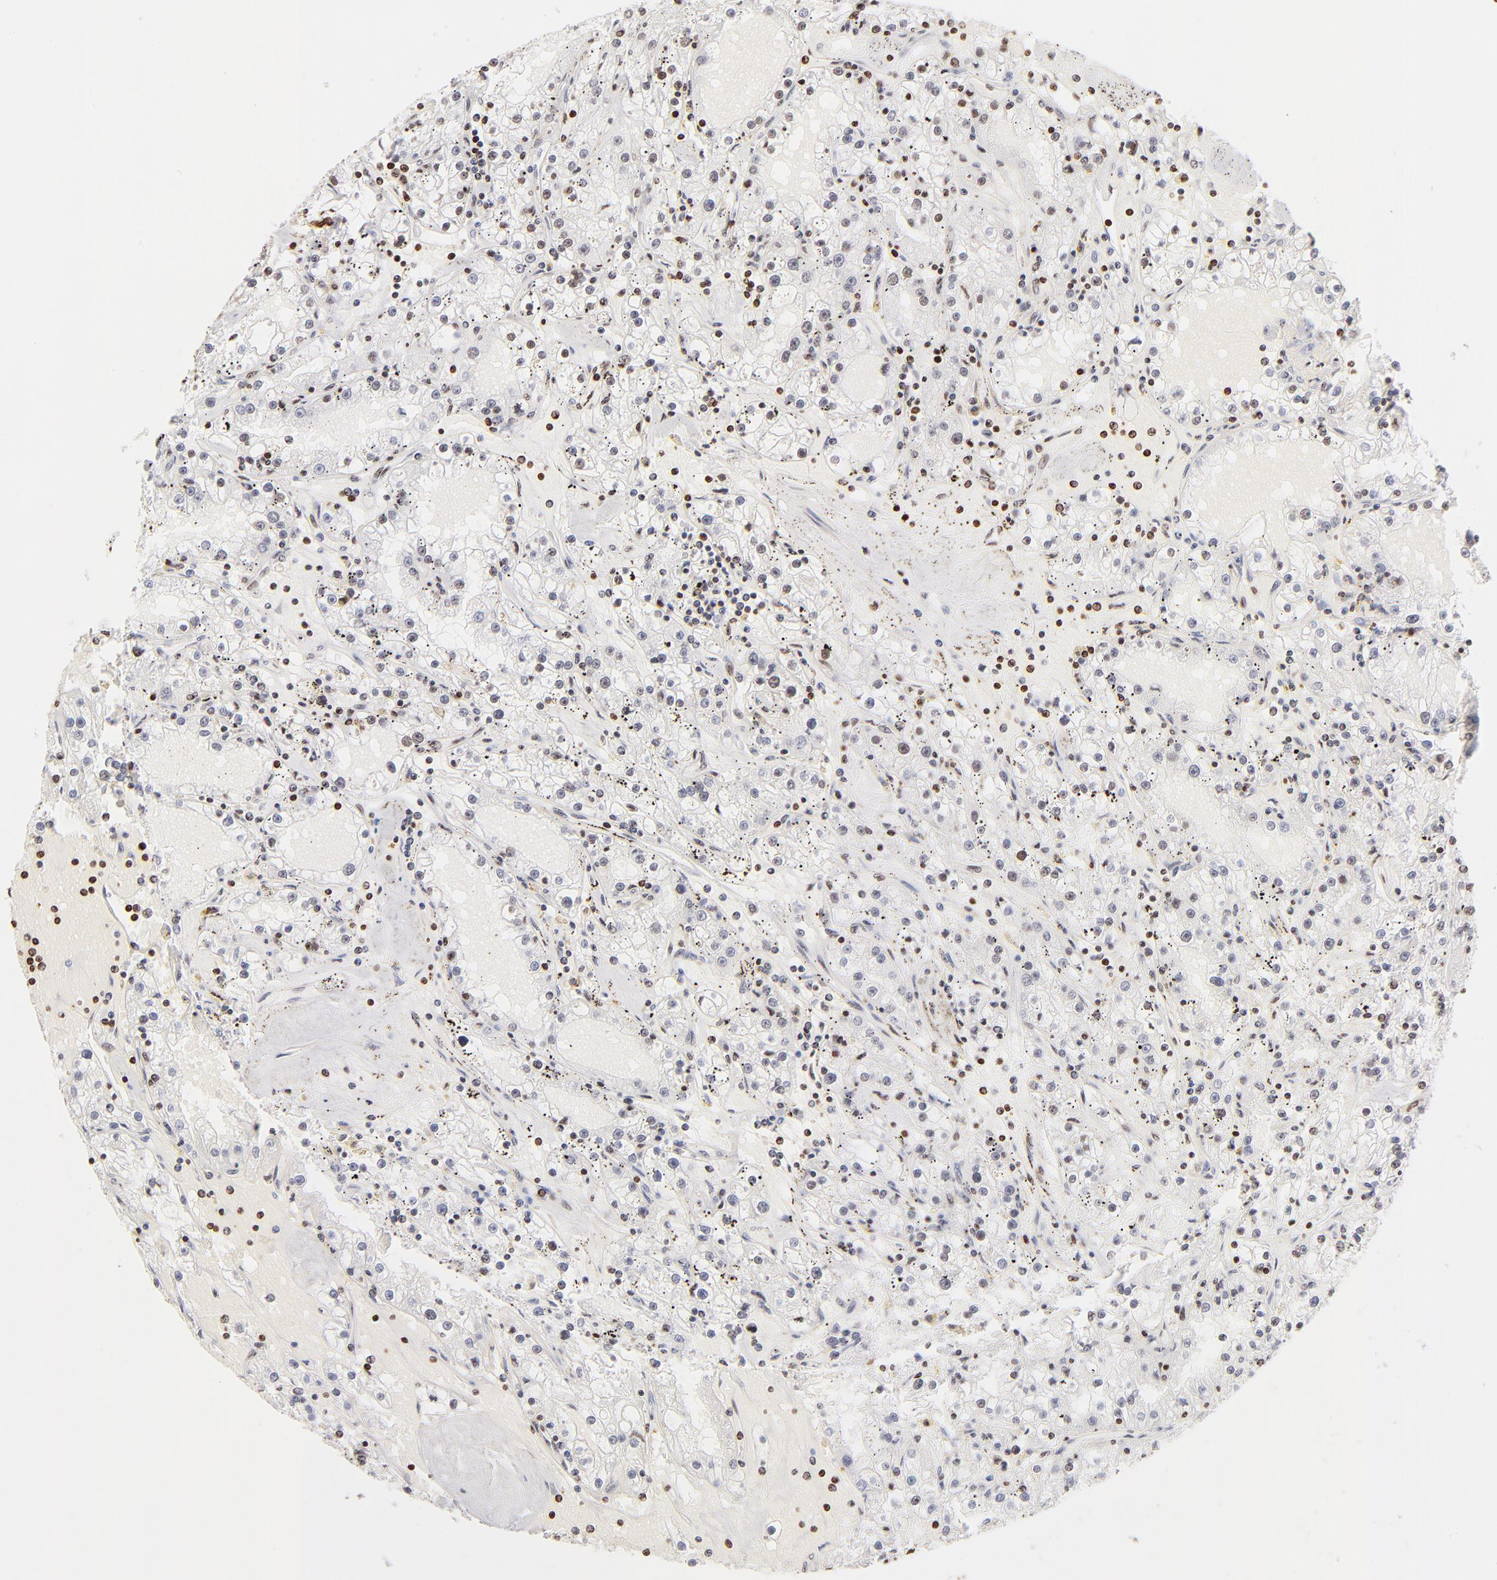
{"staining": {"intensity": "negative", "quantity": "none", "location": "none"}, "tissue": "renal cancer", "cell_type": "Tumor cells", "image_type": "cancer", "snomed": [{"axis": "morphology", "description": "Adenocarcinoma, NOS"}, {"axis": "topography", "description": "Kidney"}], "caption": "Immunohistochemistry histopathology image of neoplastic tissue: human adenocarcinoma (renal) stained with DAB (3,3'-diaminobenzidine) shows no significant protein staining in tumor cells.", "gene": "RTL4", "patient": {"sex": "male", "age": 56}}